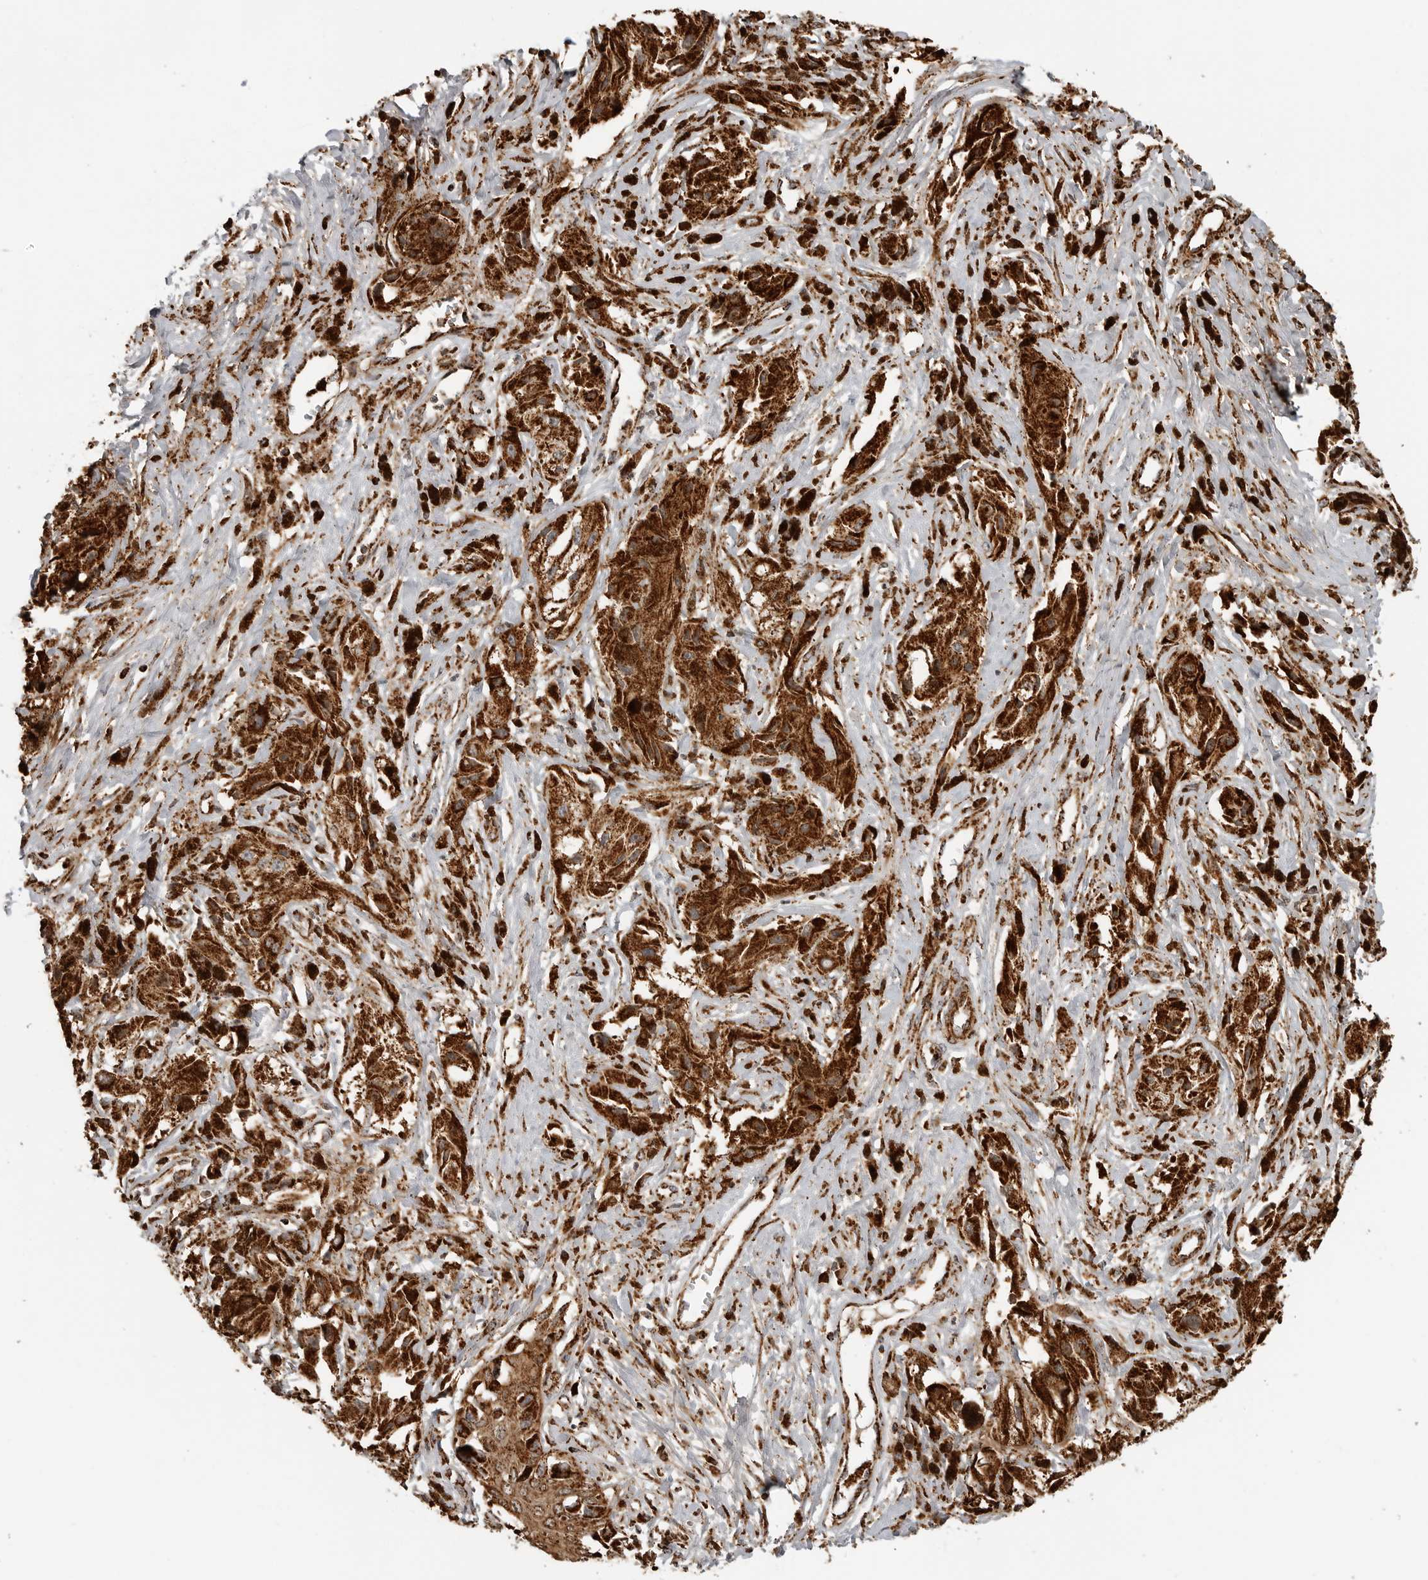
{"staining": {"intensity": "strong", "quantity": ">75%", "location": "cytoplasmic/membranous"}, "tissue": "melanoma", "cell_type": "Tumor cells", "image_type": "cancer", "snomed": [{"axis": "morphology", "description": "Malignant melanoma, NOS"}, {"axis": "topography", "description": "Skin"}], "caption": "This is an image of IHC staining of malignant melanoma, which shows strong positivity in the cytoplasmic/membranous of tumor cells.", "gene": "BMP2K", "patient": {"sex": "male", "age": 88}}